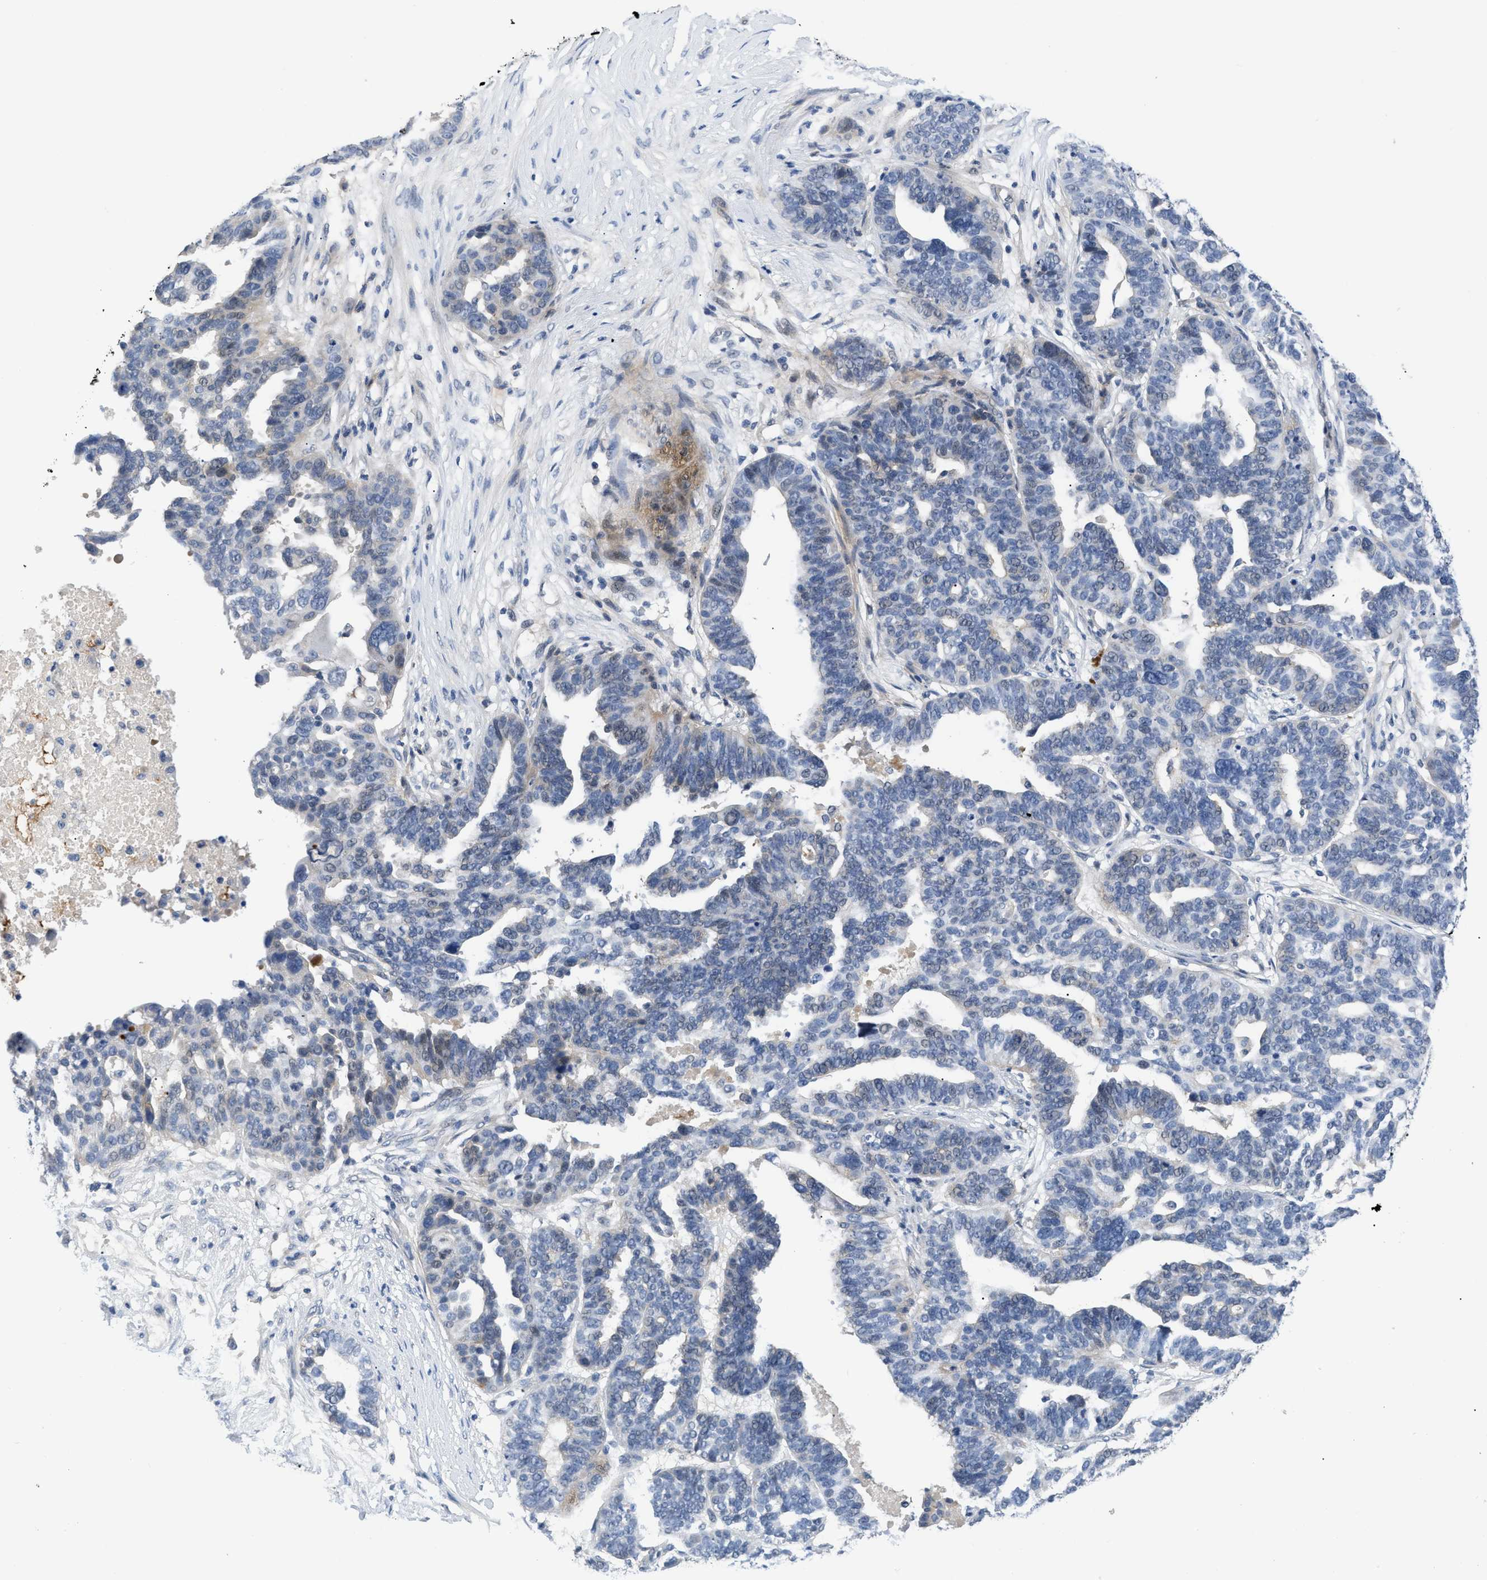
{"staining": {"intensity": "negative", "quantity": "none", "location": "none"}, "tissue": "ovarian cancer", "cell_type": "Tumor cells", "image_type": "cancer", "snomed": [{"axis": "morphology", "description": "Cystadenocarcinoma, serous, NOS"}, {"axis": "topography", "description": "Ovary"}], "caption": "DAB (3,3'-diaminobenzidine) immunohistochemical staining of human ovarian cancer (serous cystadenocarcinoma) exhibits no significant staining in tumor cells.", "gene": "OR9K2", "patient": {"sex": "female", "age": 59}}